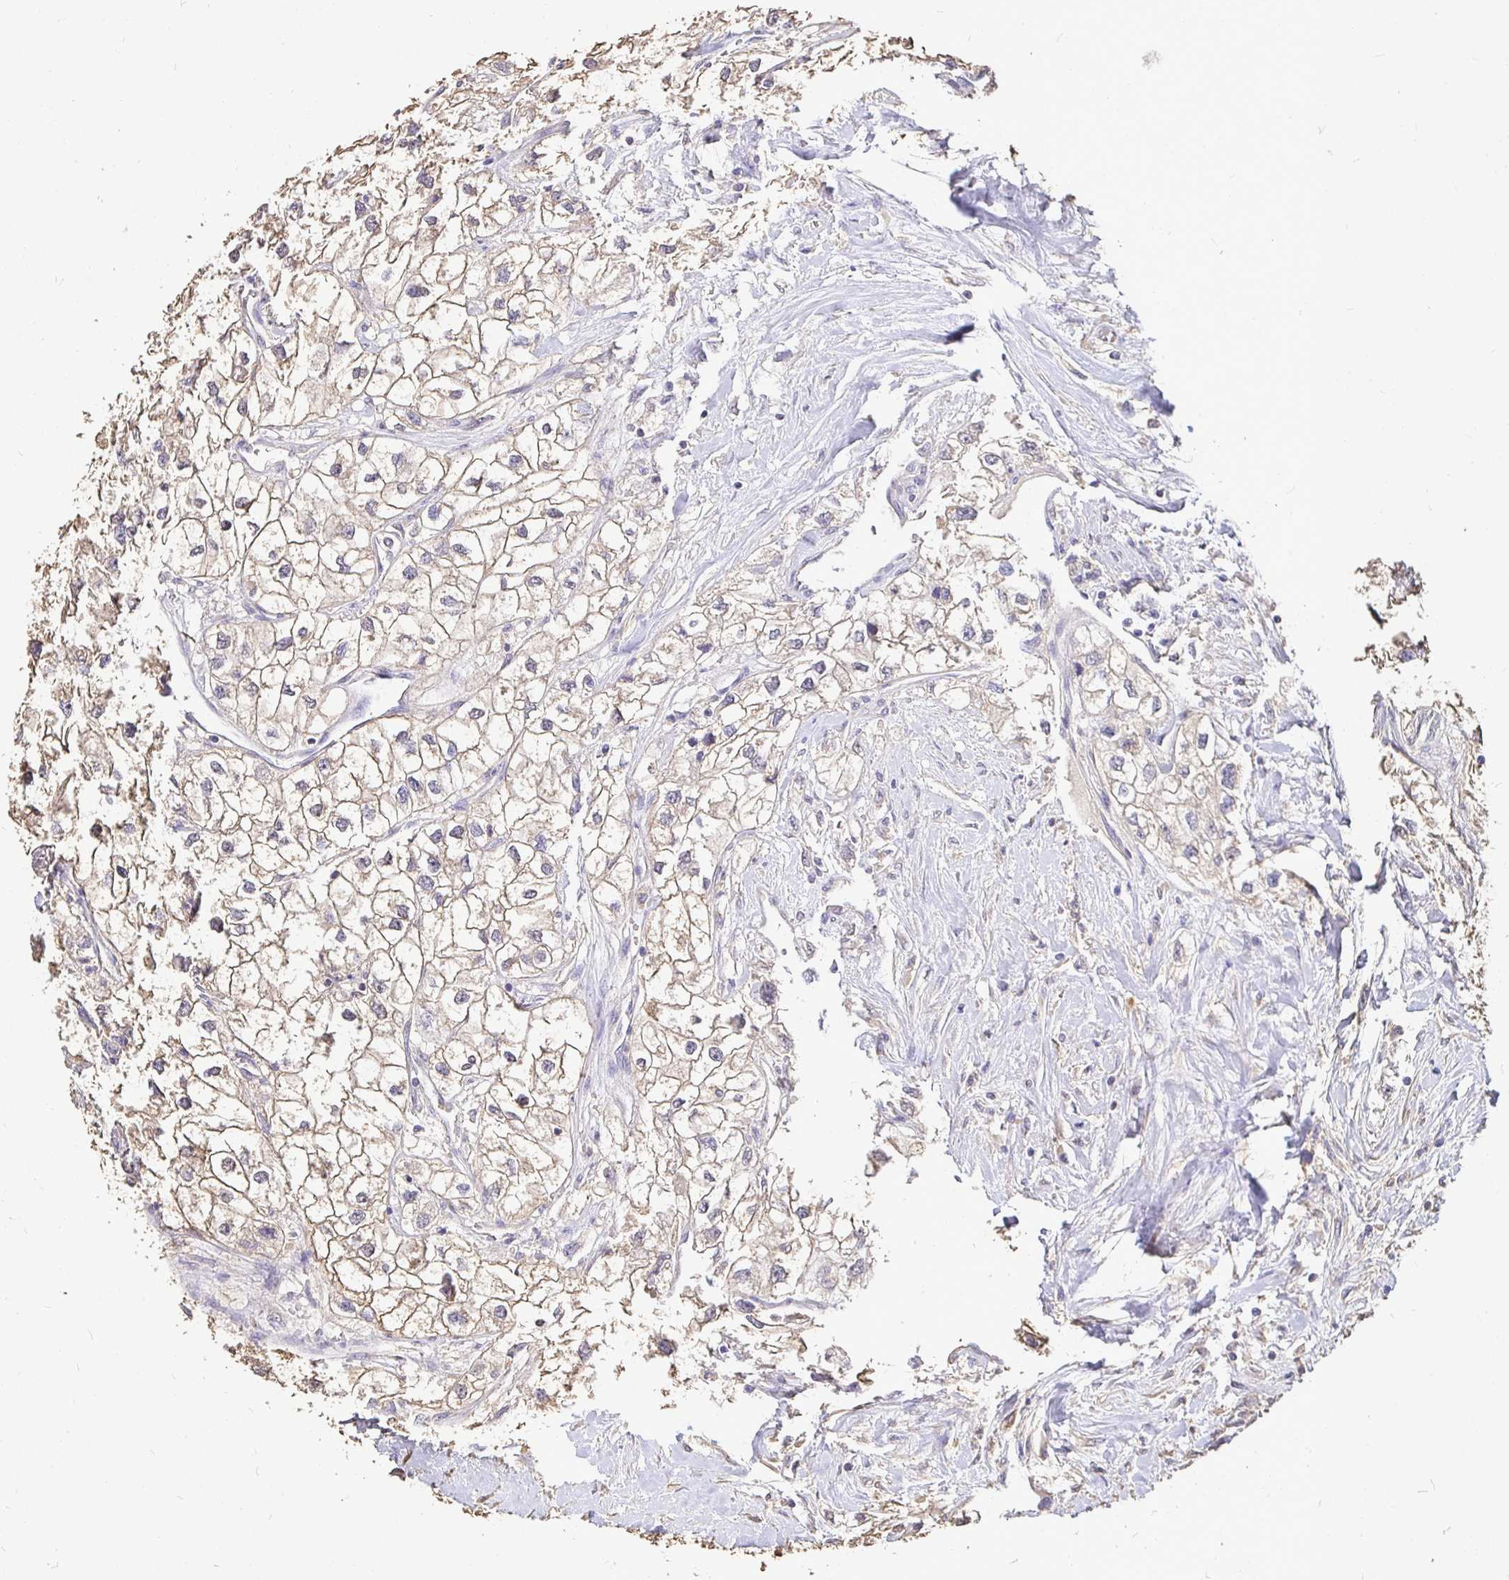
{"staining": {"intensity": "weak", "quantity": "25%-75%", "location": "cytoplasmic/membranous"}, "tissue": "renal cancer", "cell_type": "Tumor cells", "image_type": "cancer", "snomed": [{"axis": "morphology", "description": "Adenocarcinoma, NOS"}, {"axis": "topography", "description": "Kidney"}], "caption": "This is a photomicrograph of immunohistochemistry (IHC) staining of renal adenocarcinoma, which shows weak expression in the cytoplasmic/membranous of tumor cells.", "gene": "MAPK8IP3", "patient": {"sex": "male", "age": 59}}